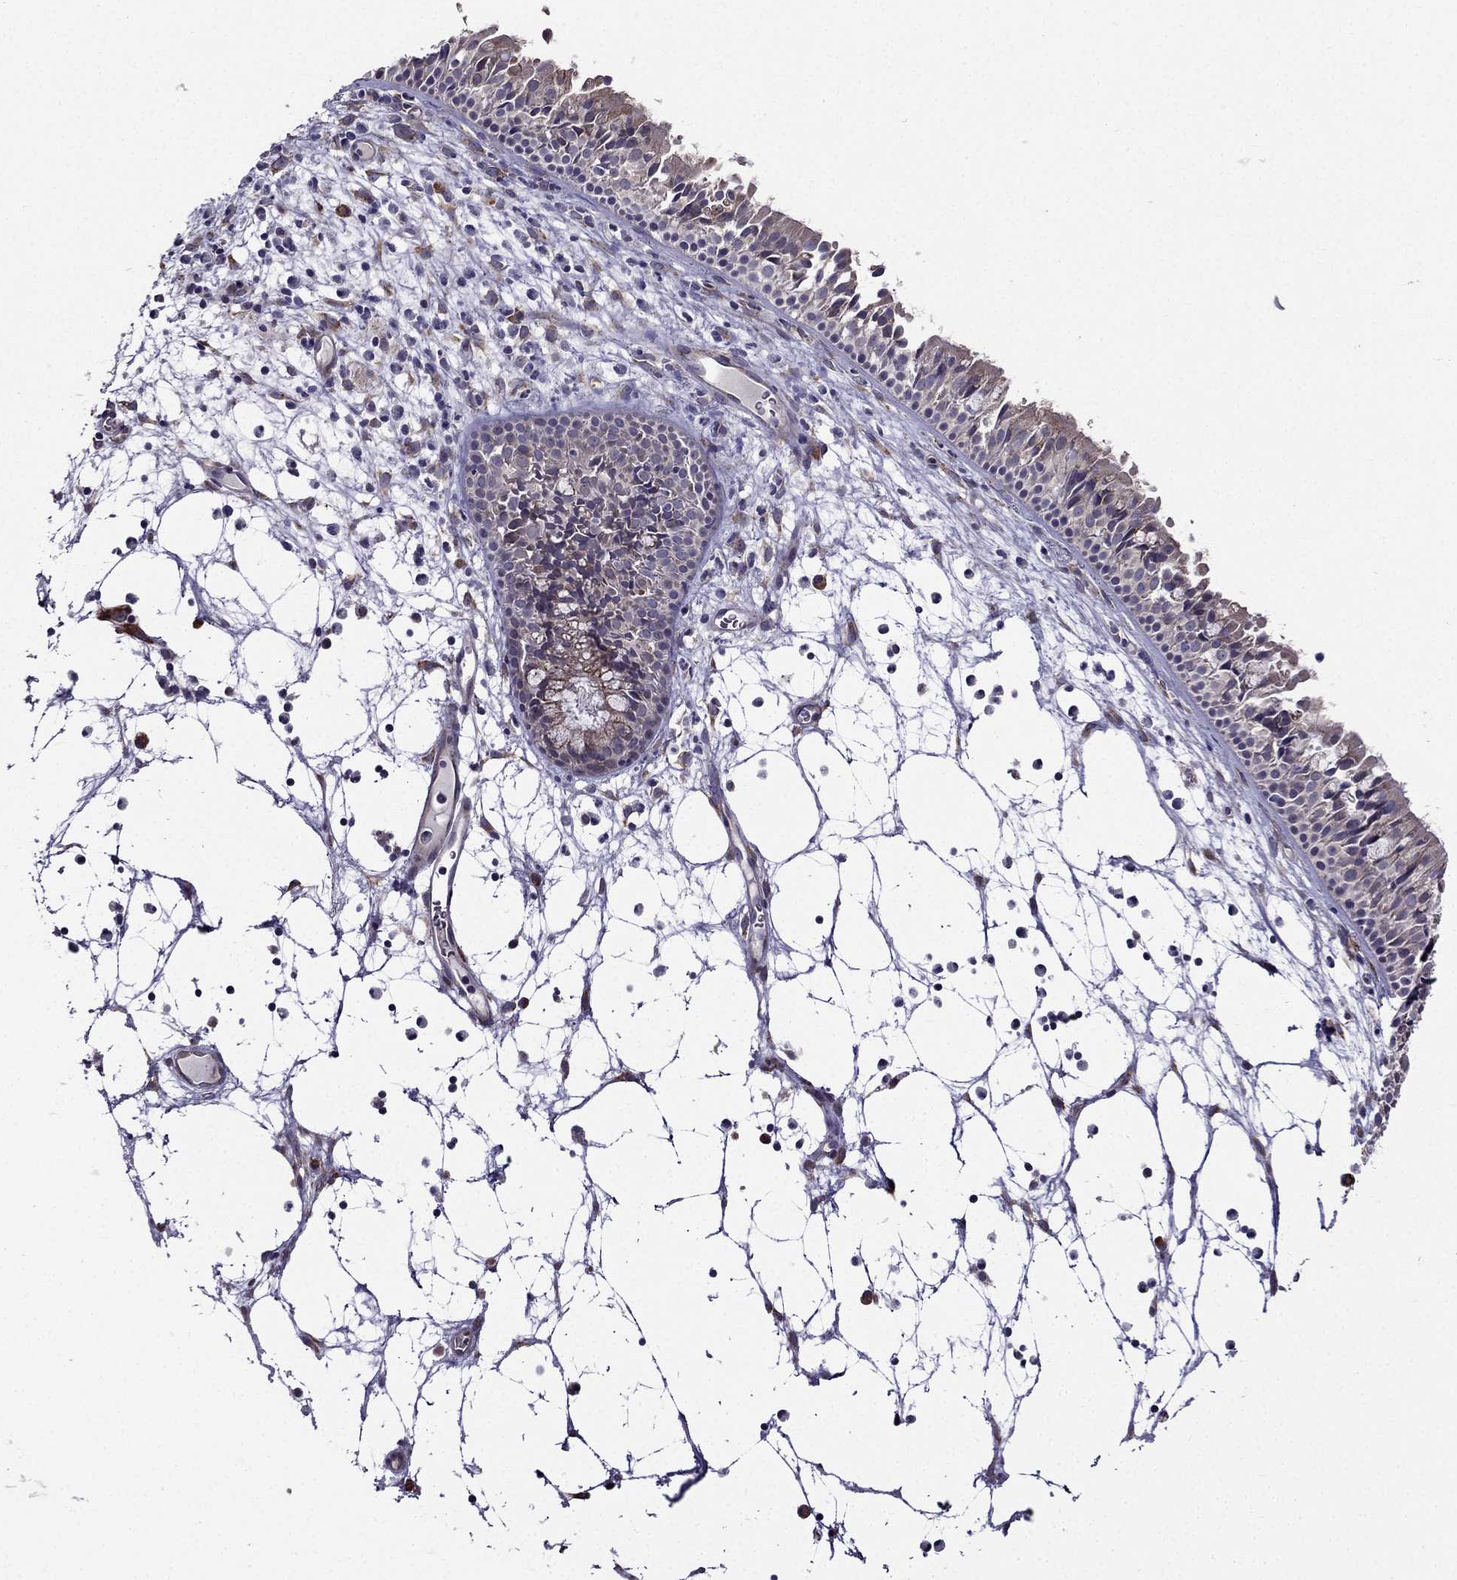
{"staining": {"intensity": "weak", "quantity": "<25%", "location": "cytoplasmic/membranous"}, "tissue": "nasopharynx", "cell_type": "Respiratory epithelial cells", "image_type": "normal", "snomed": [{"axis": "morphology", "description": "Normal tissue, NOS"}, {"axis": "topography", "description": "Nasopharynx"}], "caption": "Protein analysis of unremarkable nasopharynx exhibits no significant staining in respiratory epithelial cells.", "gene": "ARHGEF28", "patient": {"sex": "male", "age": 83}}